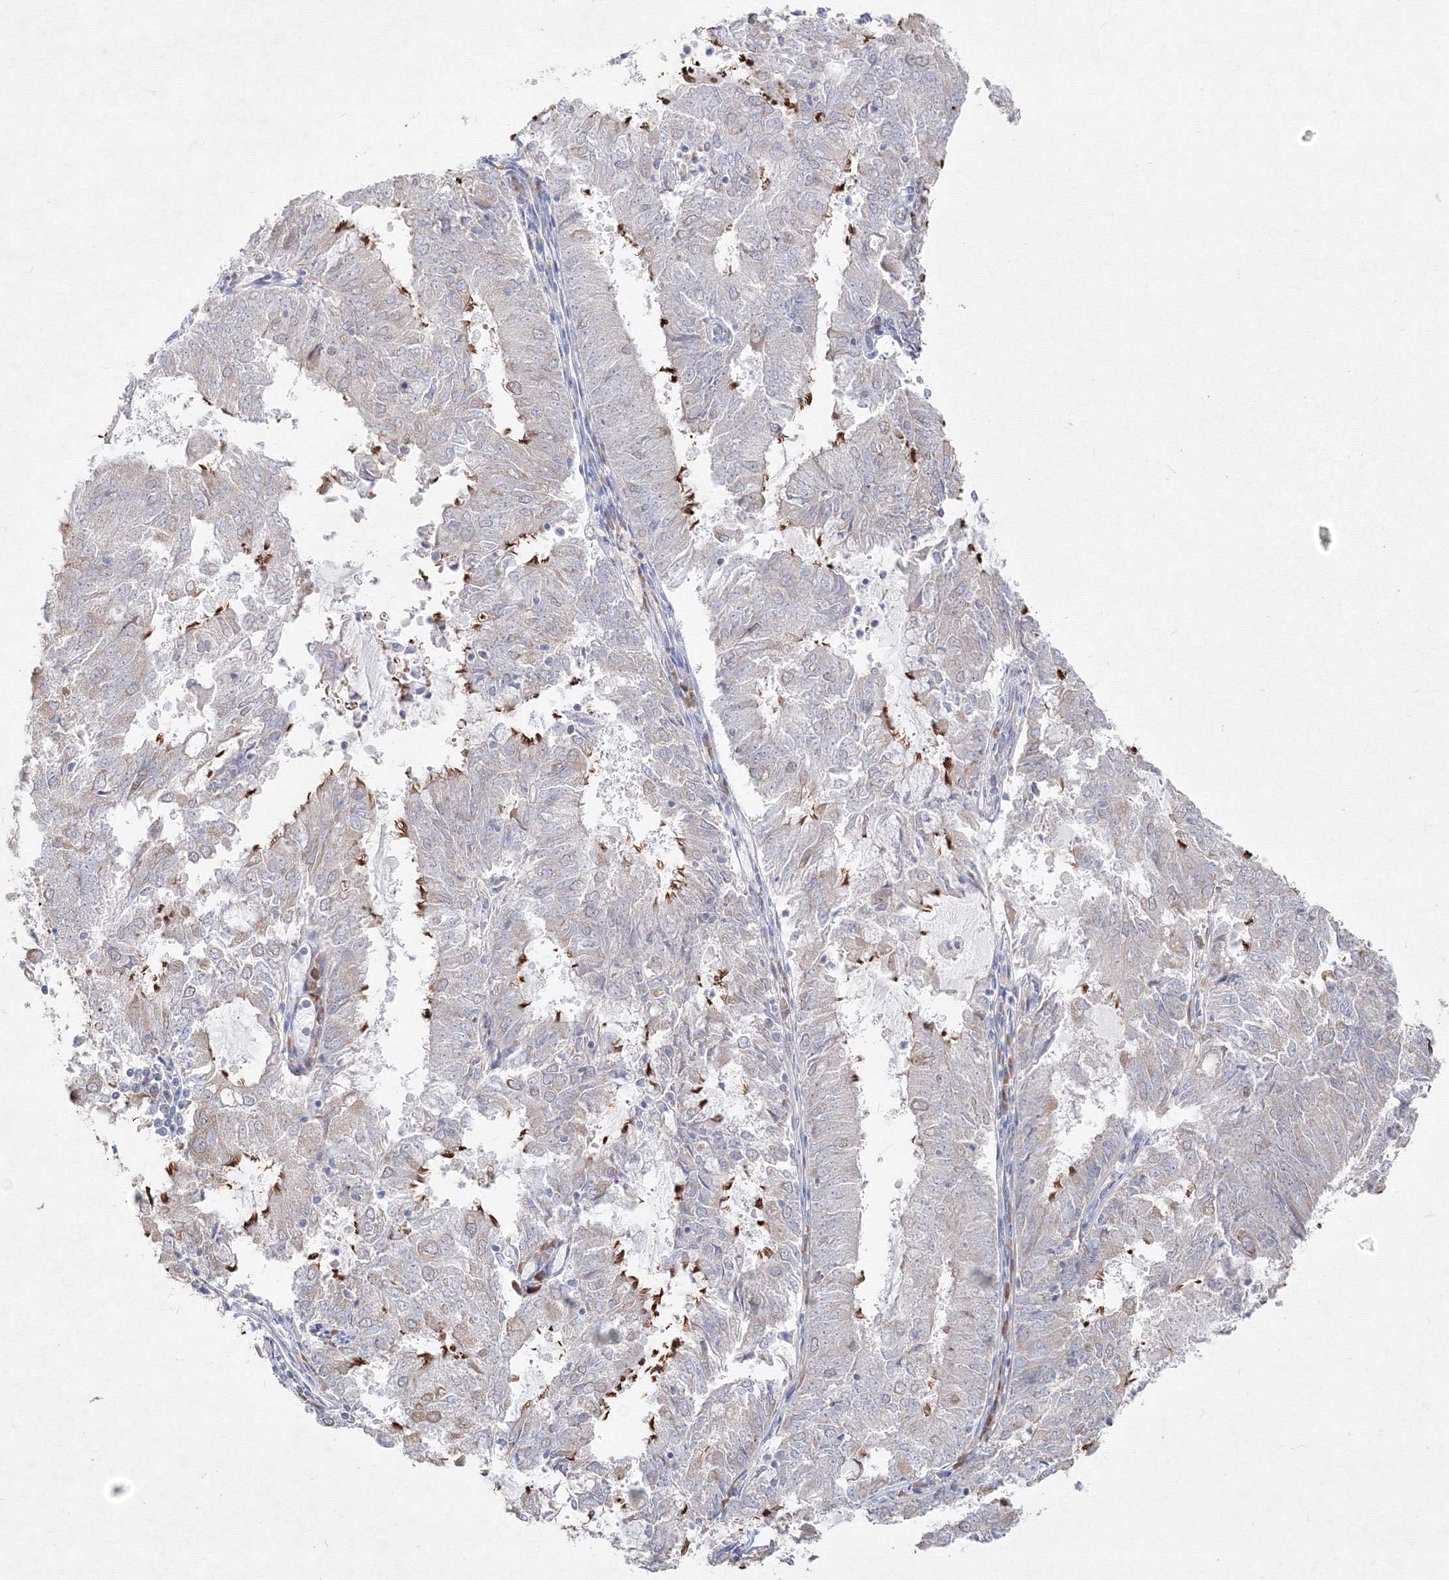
{"staining": {"intensity": "strong", "quantity": "<25%", "location": "cytoplasmic/membranous"}, "tissue": "endometrial cancer", "cell_type": "Tumor cells", "image_type": "cancer", "snomed": [{"axis": "morphology", "description": "Adenocarcinoma, NOS"}, {"axis": "topography", "description": "Endometrium"}], "caption": "Endometrial cancer (adenocarcinoma) stained for a protein (brown) shows strong cytoplasmic/membranous positive expression in about <25% of tumor cells.", "gene": "FBXL8", "patient": {"sex": "female", "age": 57}}